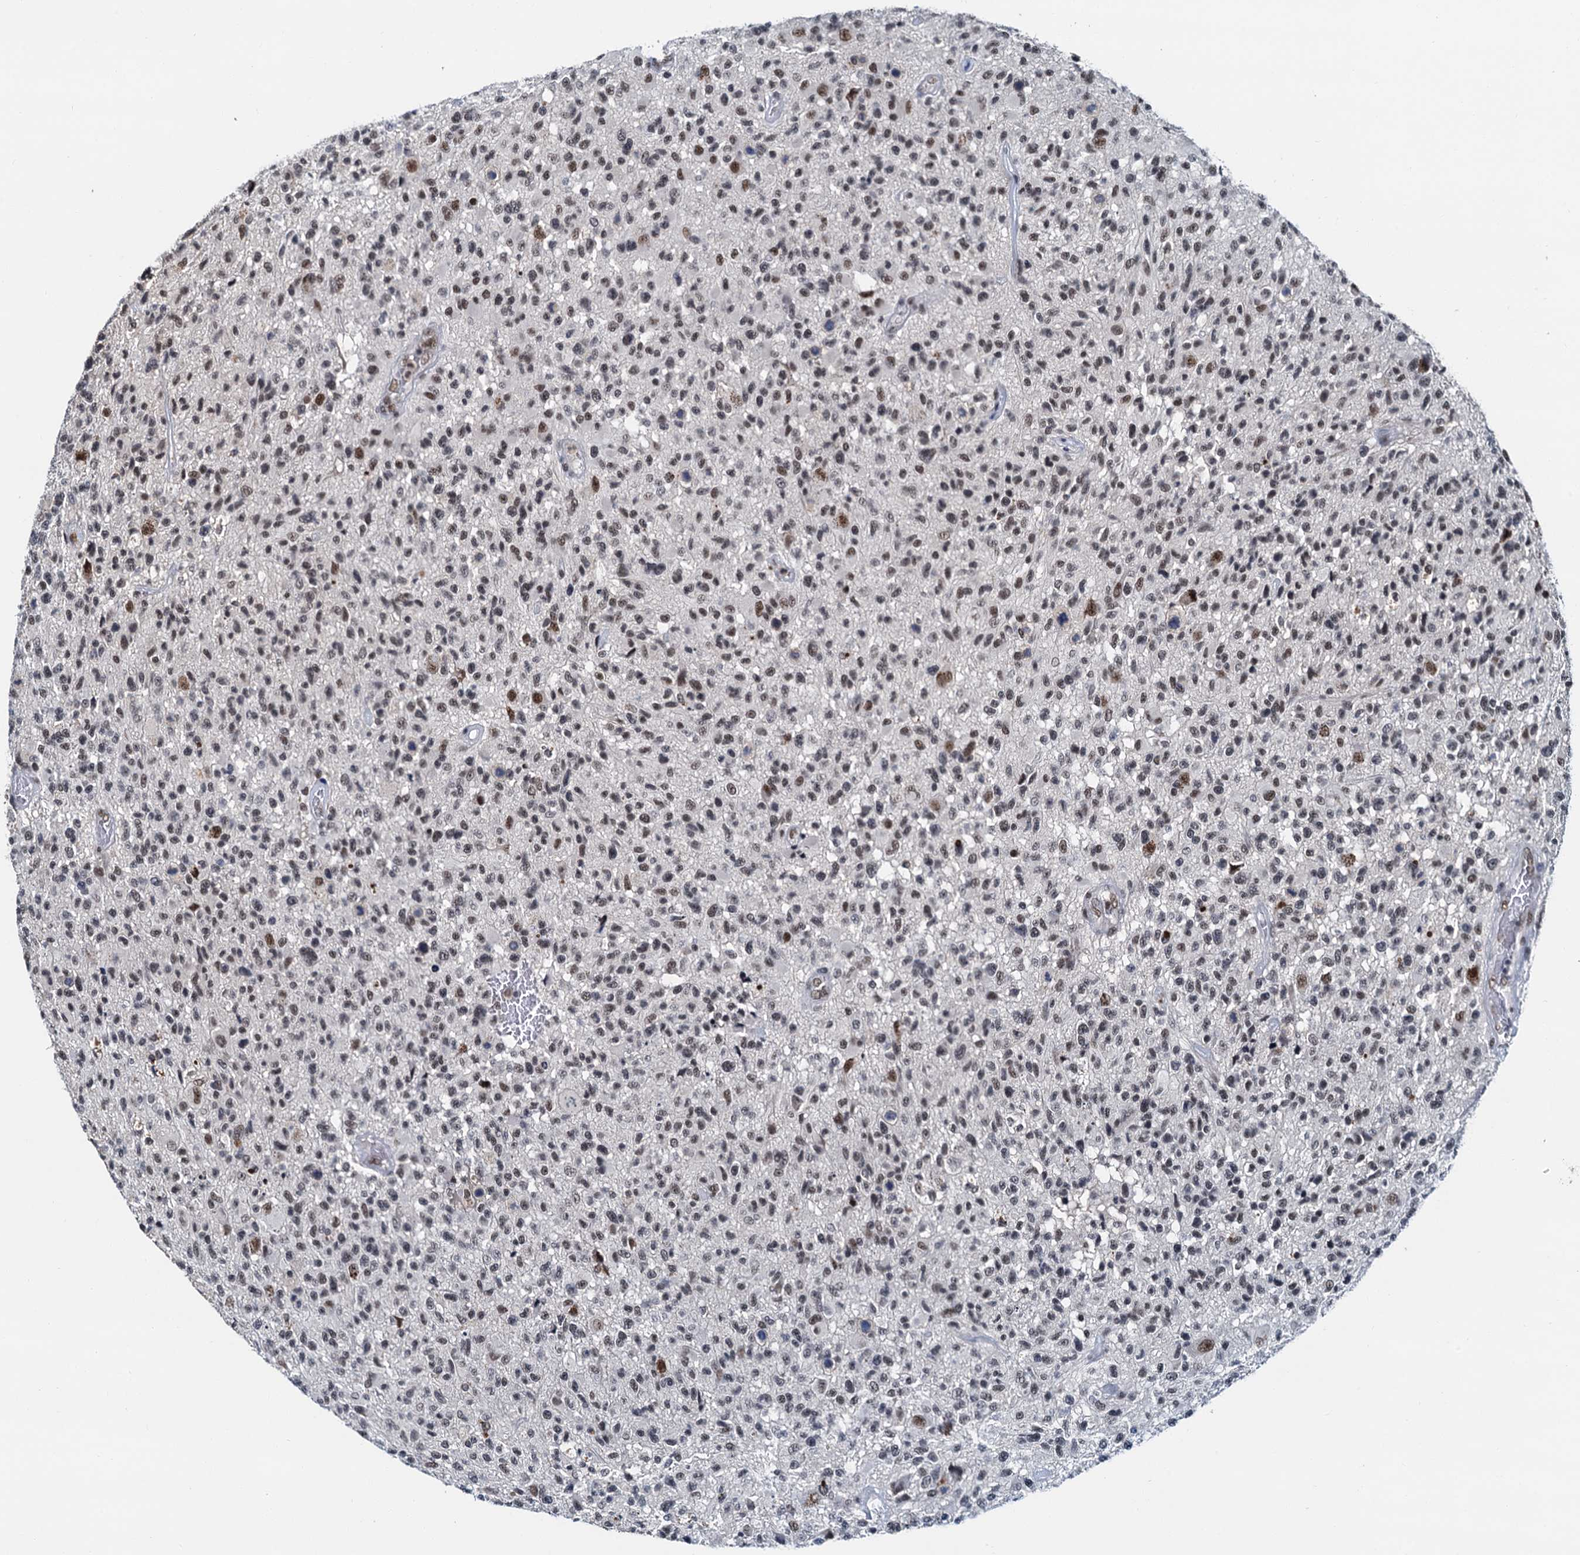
{"staining": {"intensity": "moderate", "quantity": ">75%", "location": "nuclear"}, "tissue": "glioma", "cell_type": "Tumor cells", "image_type": "cancer", "snomed": [{"axis": "morphology", "description": "Glioma, malignant, High grade"}, {"axis": "morphology", "description": "Glioblastoma, NOS"}, {"axis": "topography", "description": "Brain"}], "caption": "Immunohistochemical staining of human high-grade glioma (malignant) demonstrates medium levels of moderate nuclear staining in approximately >75% of tumor cells. (DAB (3,3'-diaminobenzidine) IHC, brown staining for protein, blue staining for nuclei).", "gene": "SNRPD1", "patient": {"sex": "male", "age": 60}}